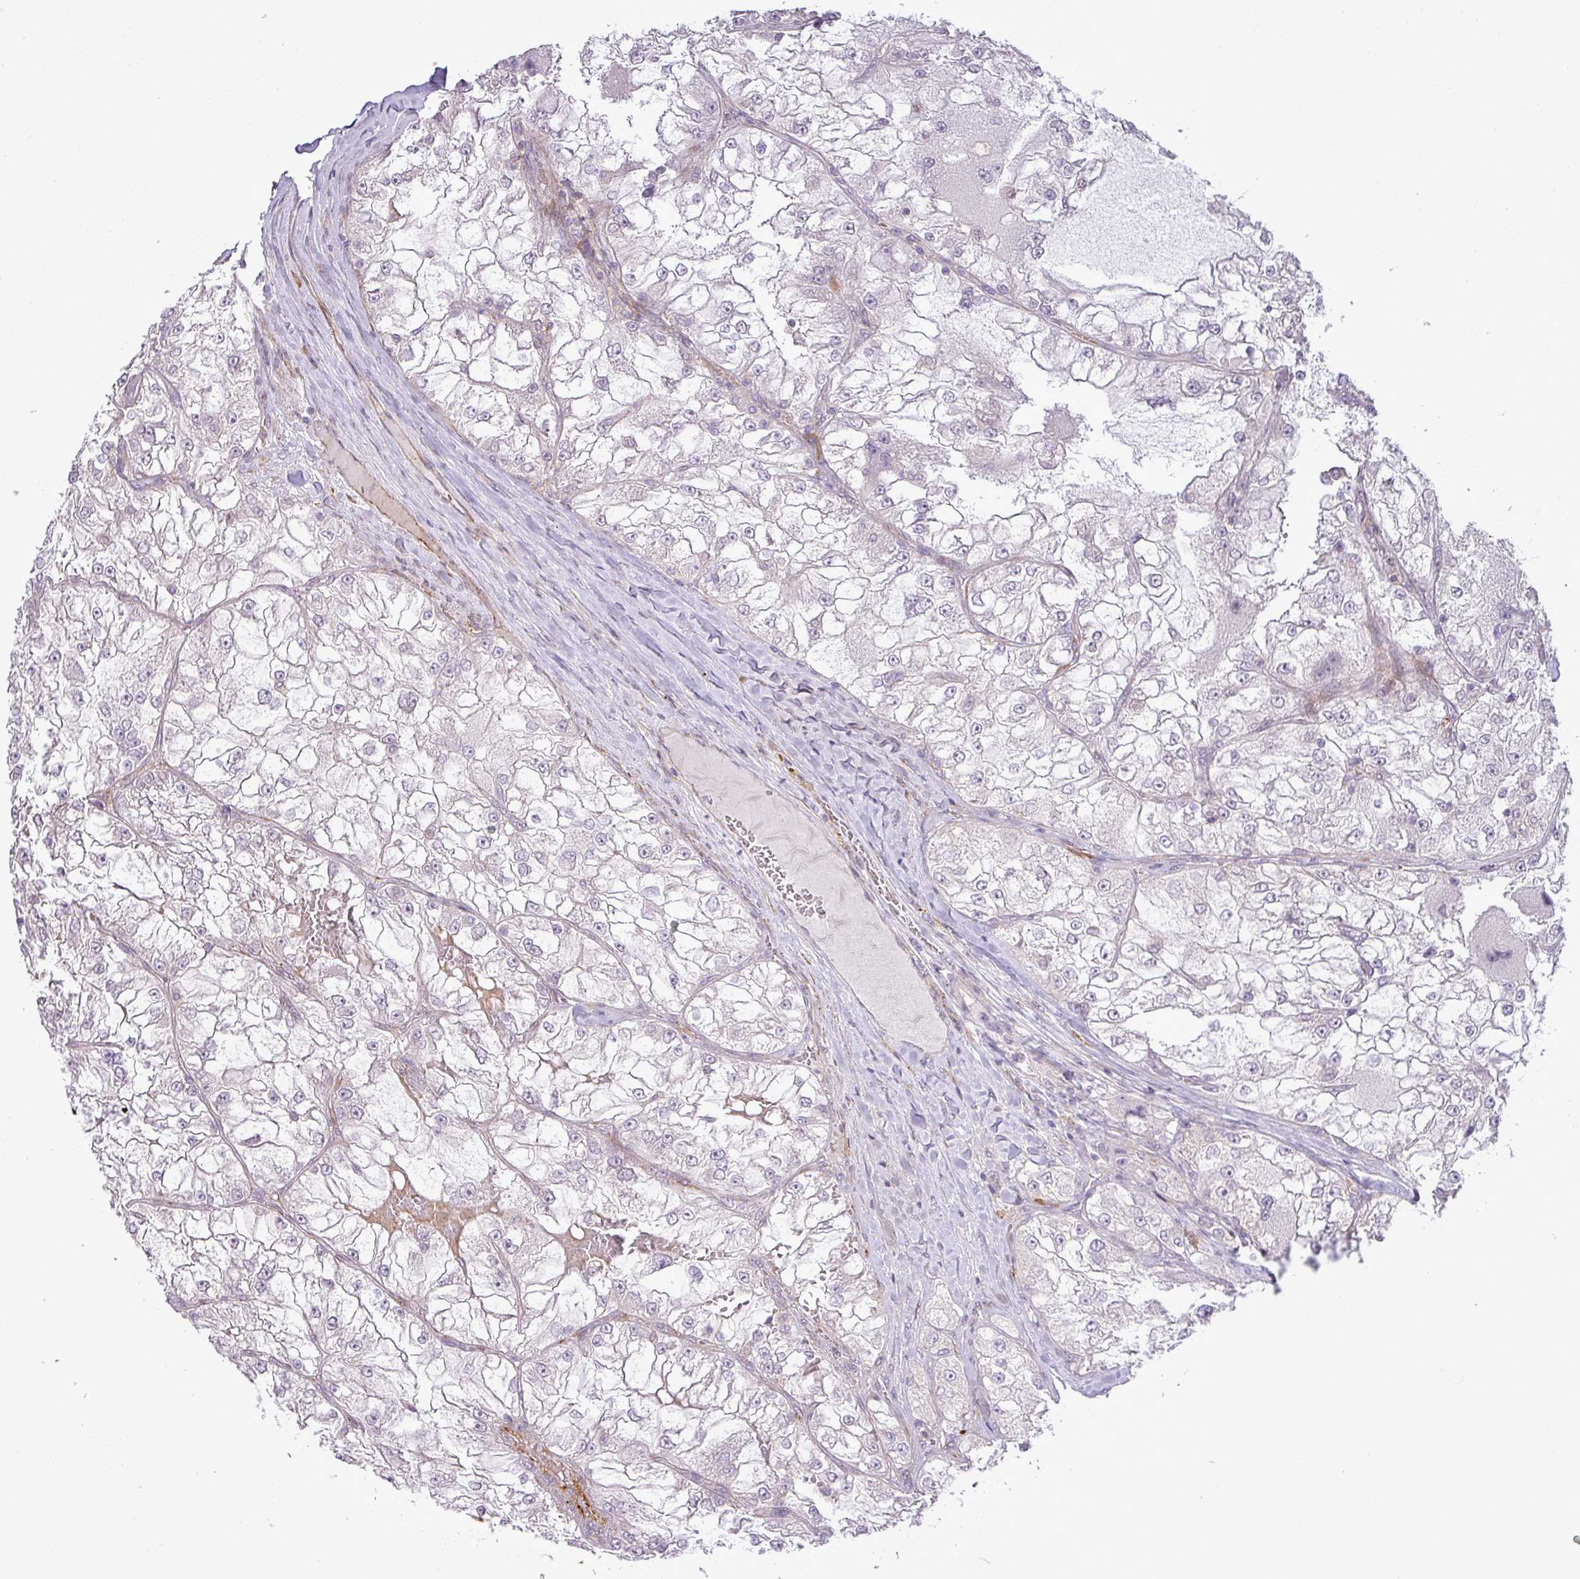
{"staining": {"intensity": "negative", "quantity": "none", "location": "none"}, "tissue": "renal cancer", "cell_type": "Tumor cells", "image_type": "cancer", "snomed": [{"axis": "morphology", "description": "Adenocarcinoma, NOS"}, {"axis": "topography", "description": "Kidney"}], "caption": "Immunohistochemistry image of renal adenocarcinoma stained for a protein (brown), which demonstrates no staining in tumor cells. Nuclei are stained in blue.", "gene": "TPRA1", "patient": {"sex": "female", "age": 72}}